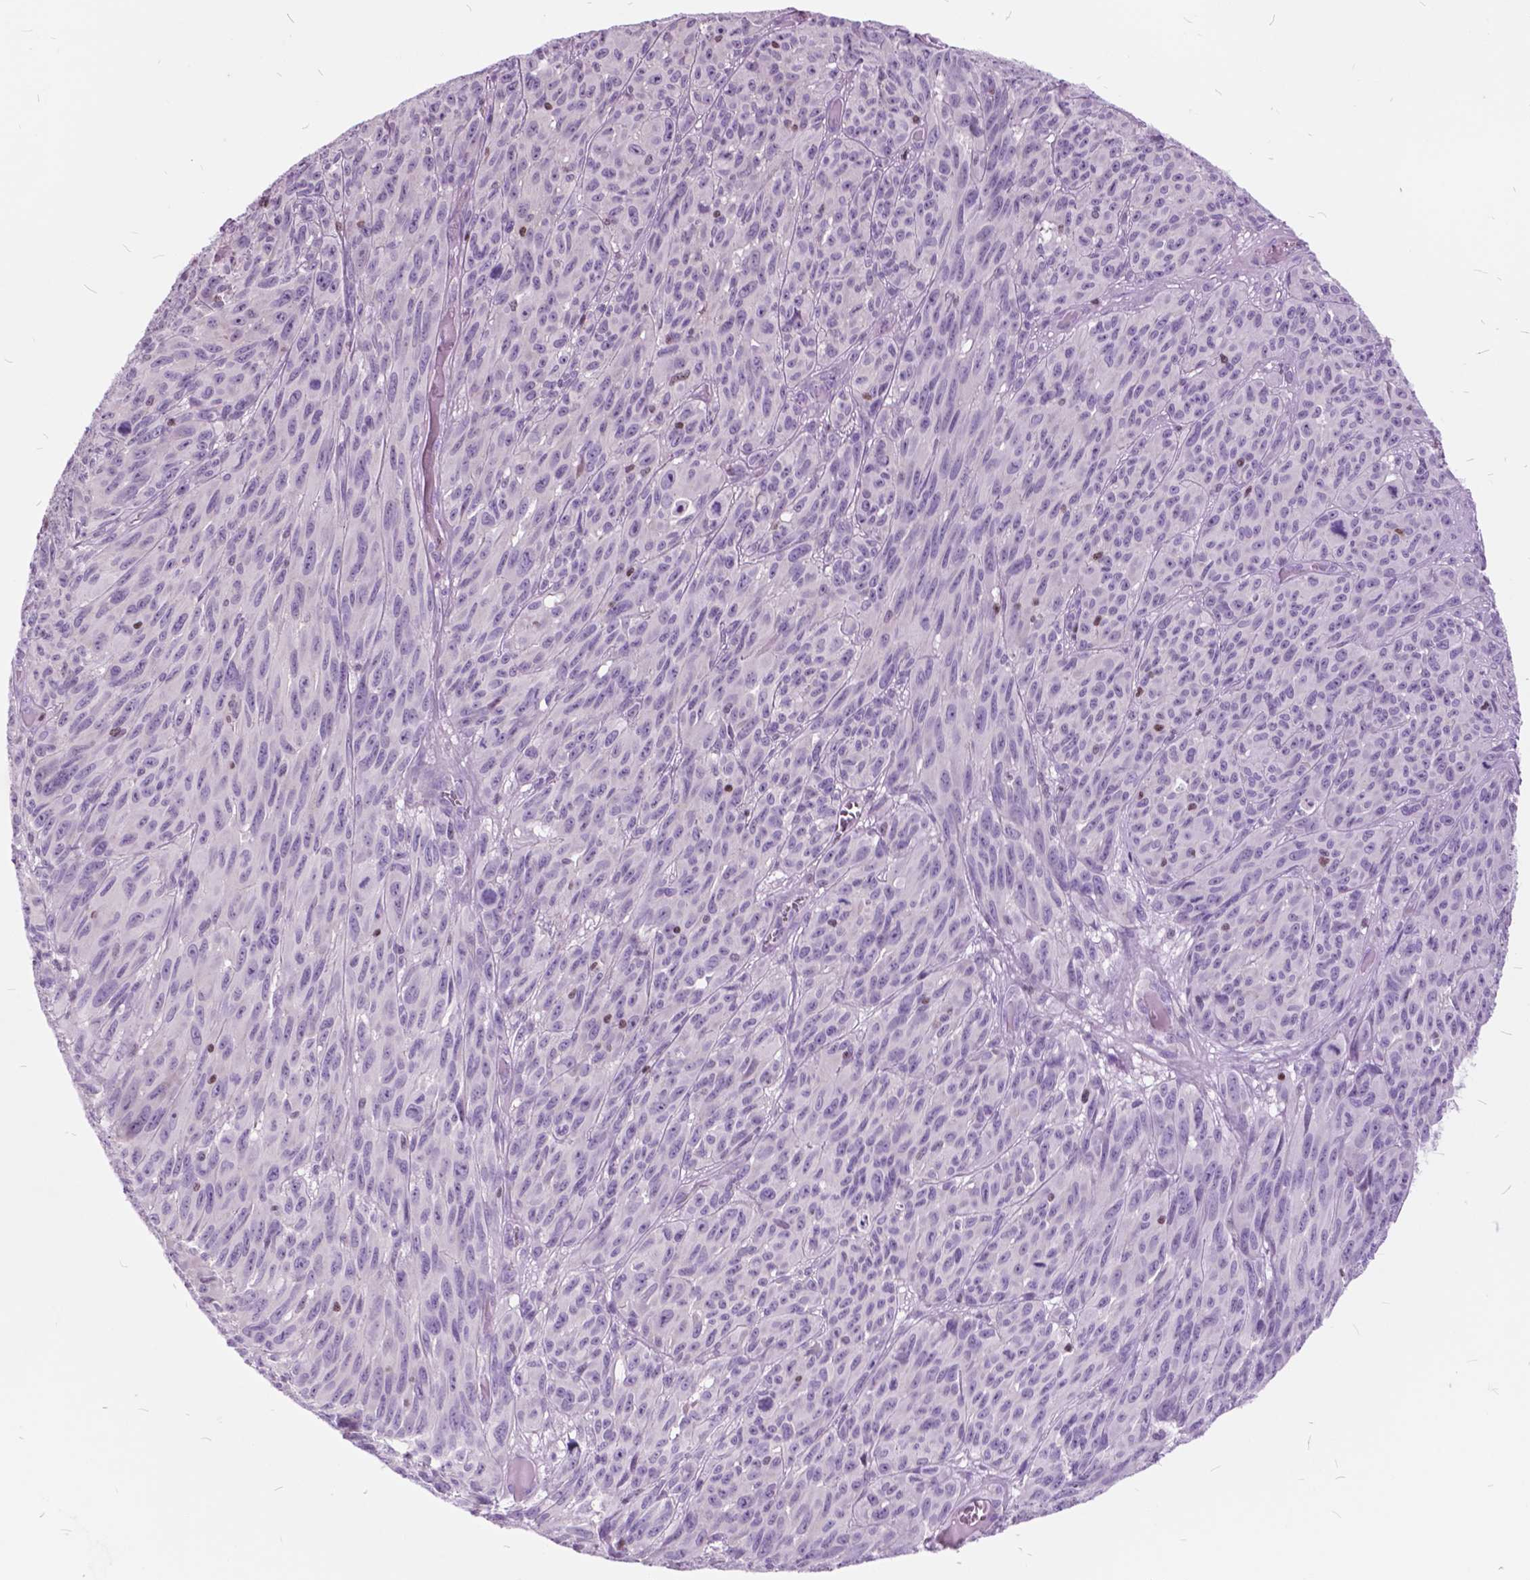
{"staining": {"intensity": "negative", "quantity": "none", "location": "none"}, "tissue": "melanoma", "cell_type": "Tumor cells", "image_type": "cancer", "snomed": [{"axis": "morphology", "description": "Malignant melanoma, NOS"}, {"axis": "topography", "description": "Vulva, labia, clitoris and Bartholin´s gland, NO"}], "caption": "Immunohistochemistry photomicrograph of neoplastic tissue: human melanoma stained with DAB reveals no significant protein staining in tumor cells.", "gene": "SP140", "patient": {"sex": "female", "age": 75}}